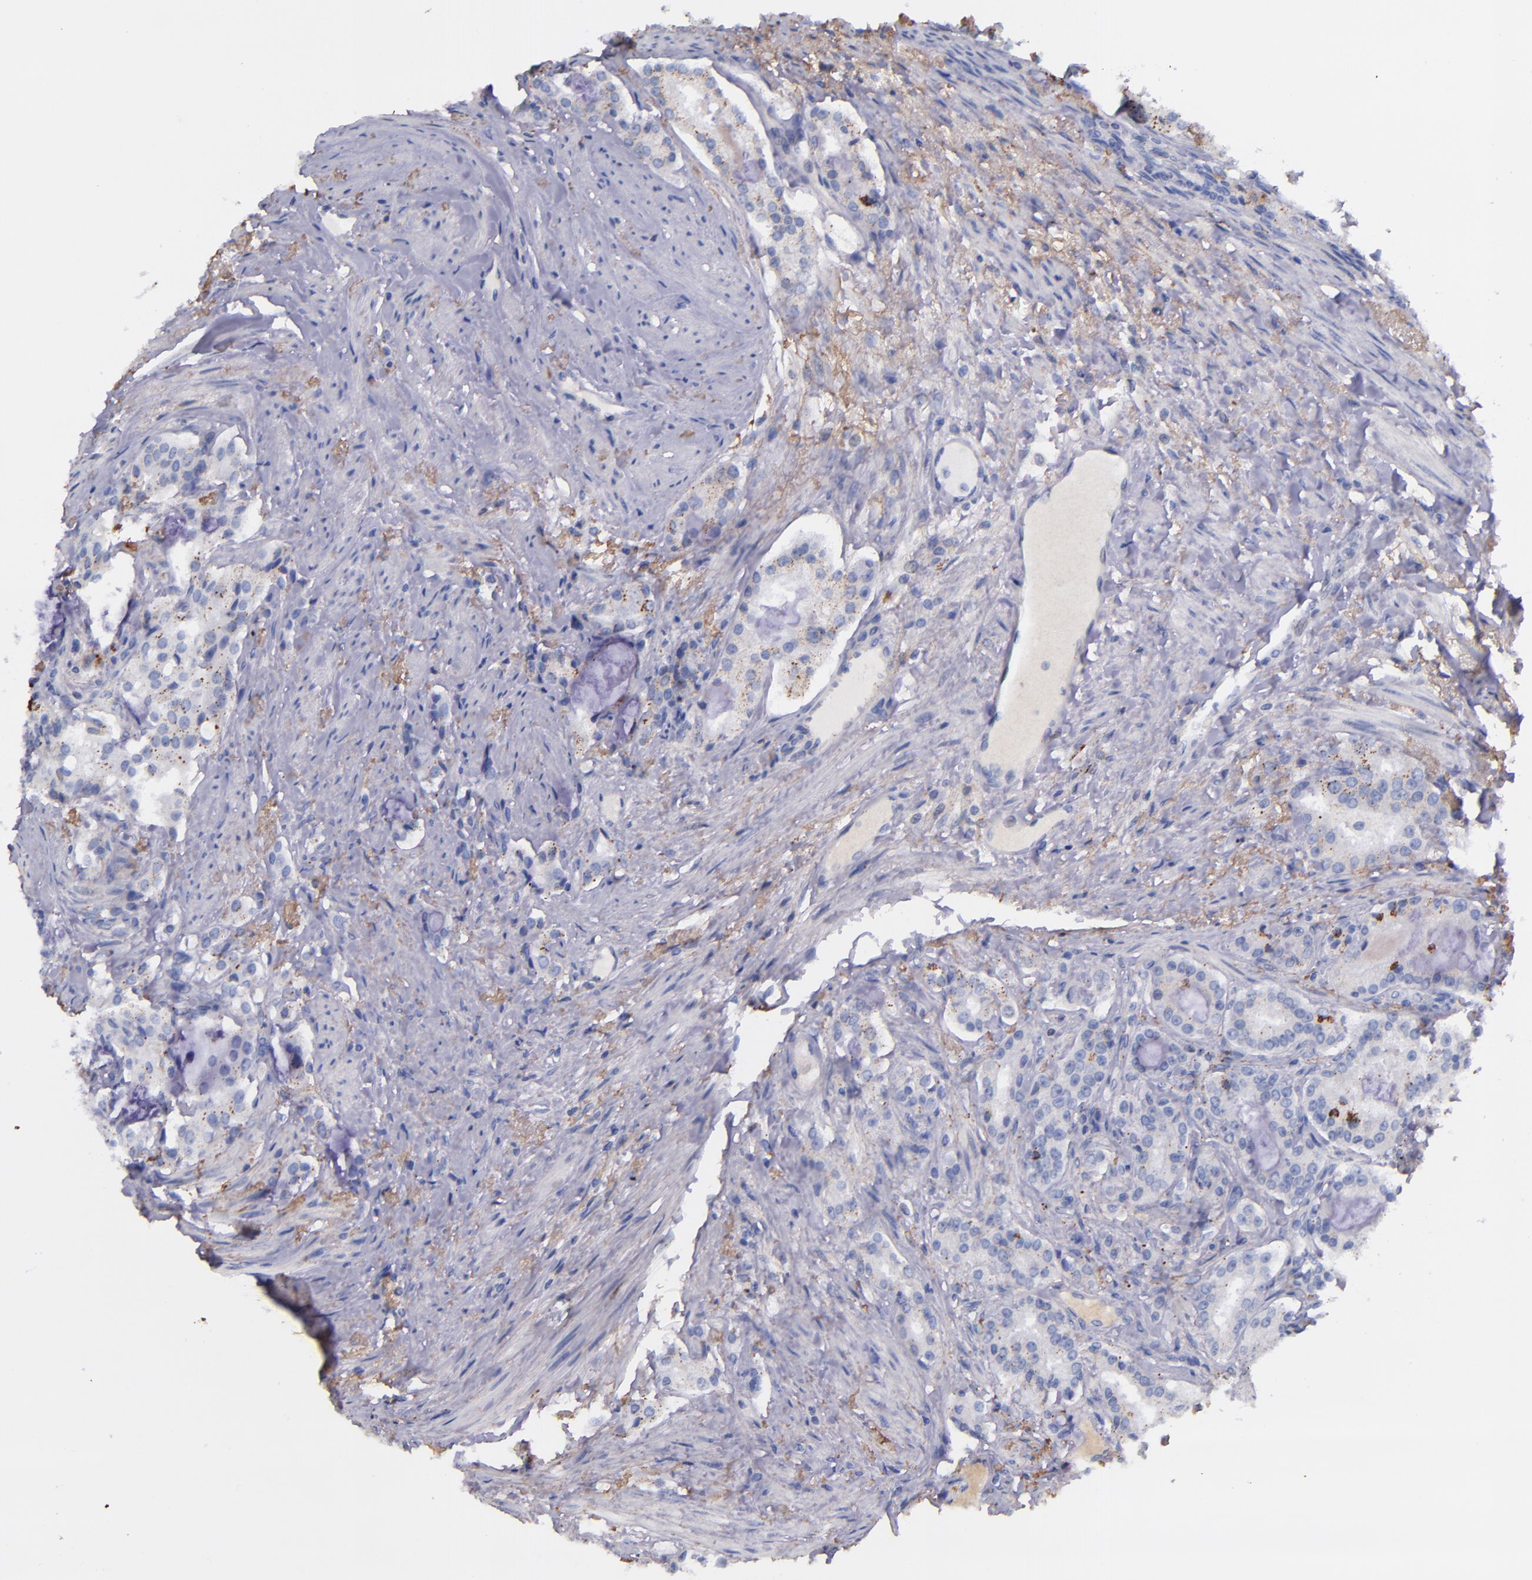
{"staining": {"intensity": "weak", "quantity": "25%-75%", "location": "cytoplasmic/membranous"}, "tissue": "prostate cancer", "cell_type": "Tumor cells", "image_type": "cancer", "snomed": [{"axis": "morphology", "description": "Adenocarcinoma, Medium grade"}, {"axis": "topography", "description": "Prostate"}], "caption": "Weak cytoplasmic/membranous staining for a protein is appreciated in about 25%-75% of tumor cells of prostate adenocarcinoma (medium-grade) using immunohistochemistry (IHC).", "gene": "IVL", "patient": {"sex": "male", "age": 72}}